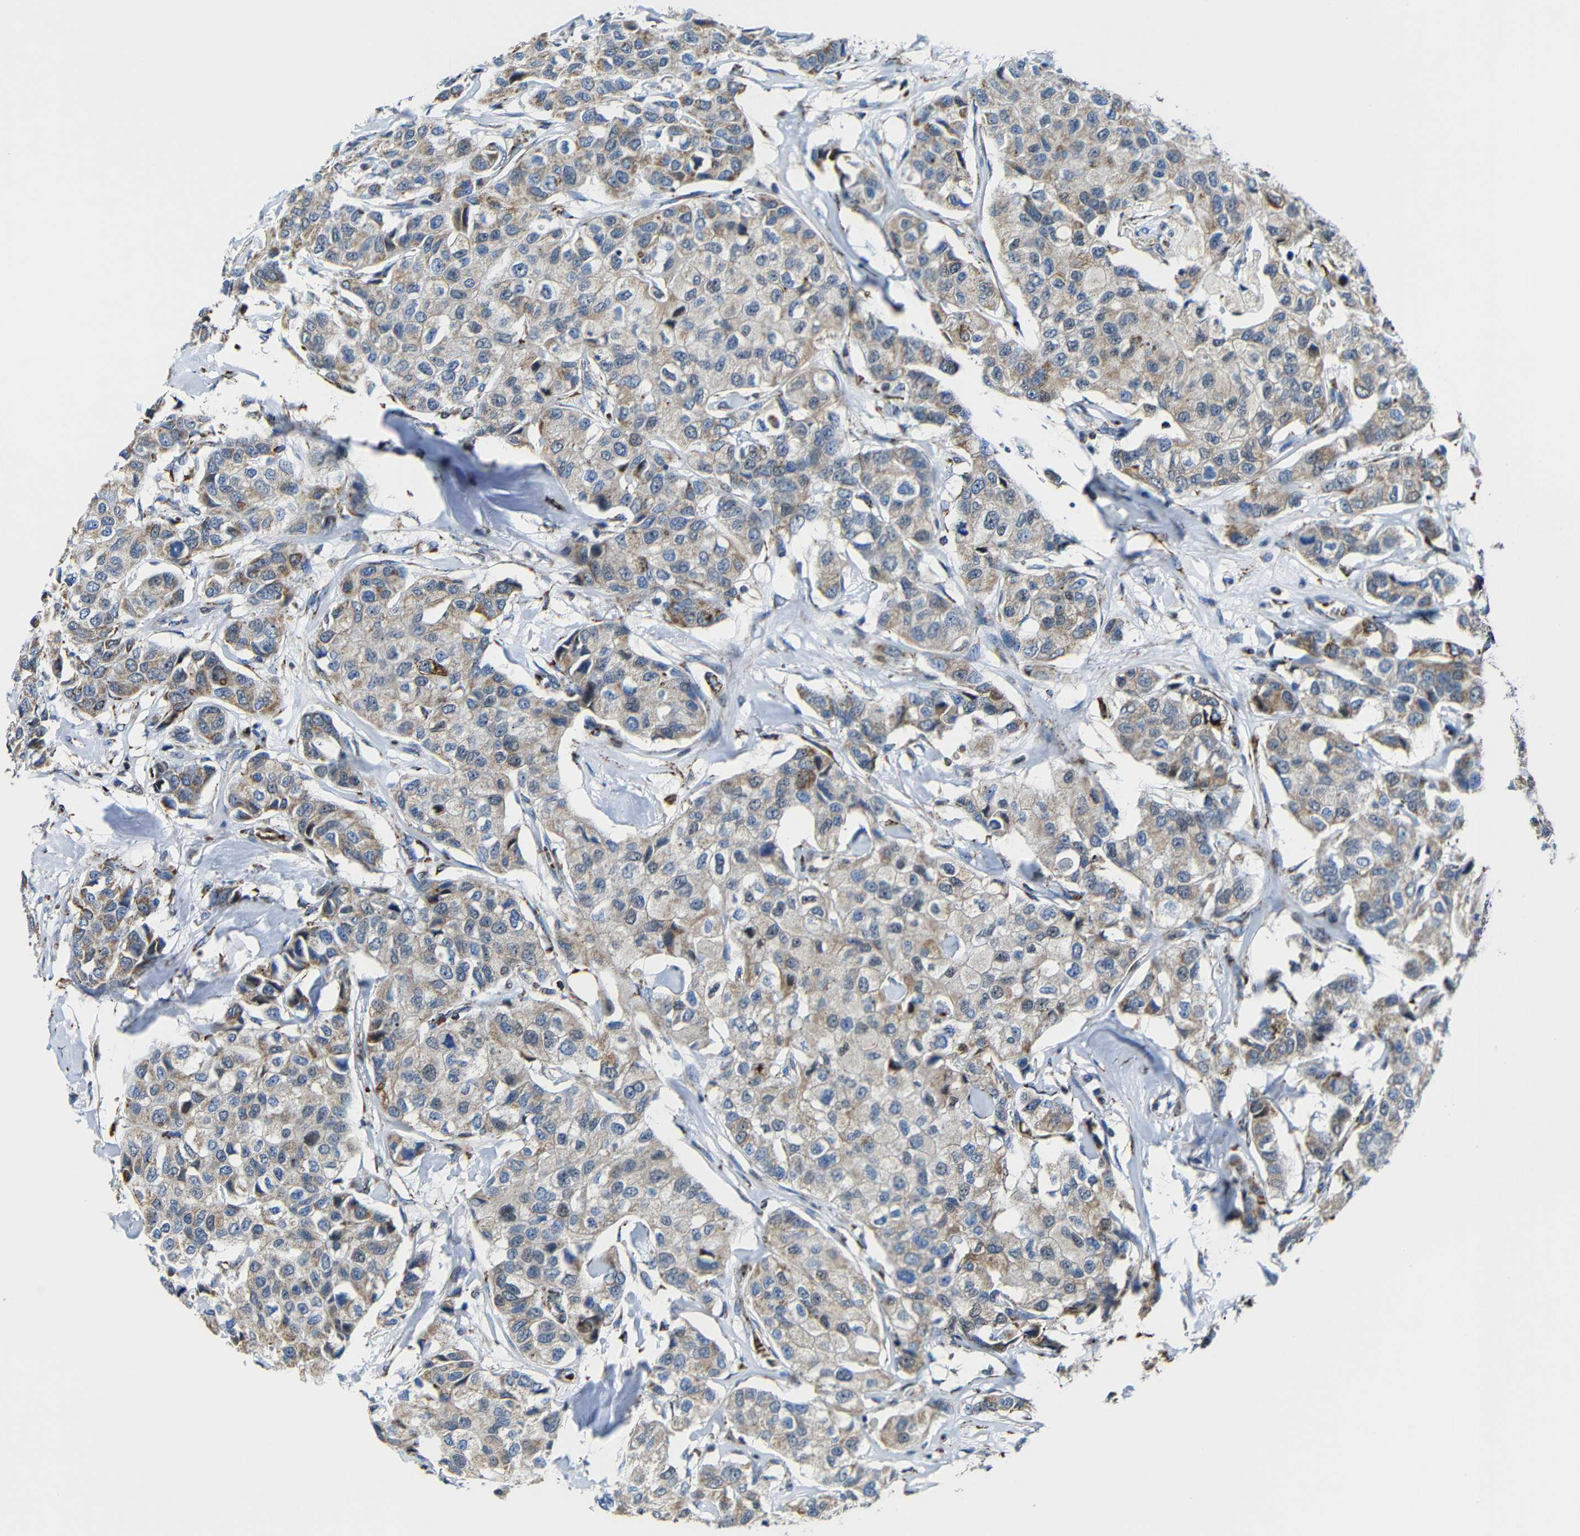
{"staining": {"intensity": "weak", "quantity": "25%-75%", "location": "cytoplasmic/membranous"}, "tissue": "breast cancer", "cell_type": "Tumor cells", "image_type": "cancer", "snomed": [{"axis": "morphology", "description": "Duct carcinoma"}, {"axis": "topography", "description": "Breast"}], "caption": "Immunohistochemistry (IHC) micrograph of neoplastic tissue: breast cancer stained using immunohistochemistry (IHC) displays low levels of weak protein expression localized specifically in the cytoplasmic/membranous of tumor cells, appearing as a cytoplasmic/membranous brown color.", "gene": "CA5B", "patient": {"sex": "female", "age": 80}}